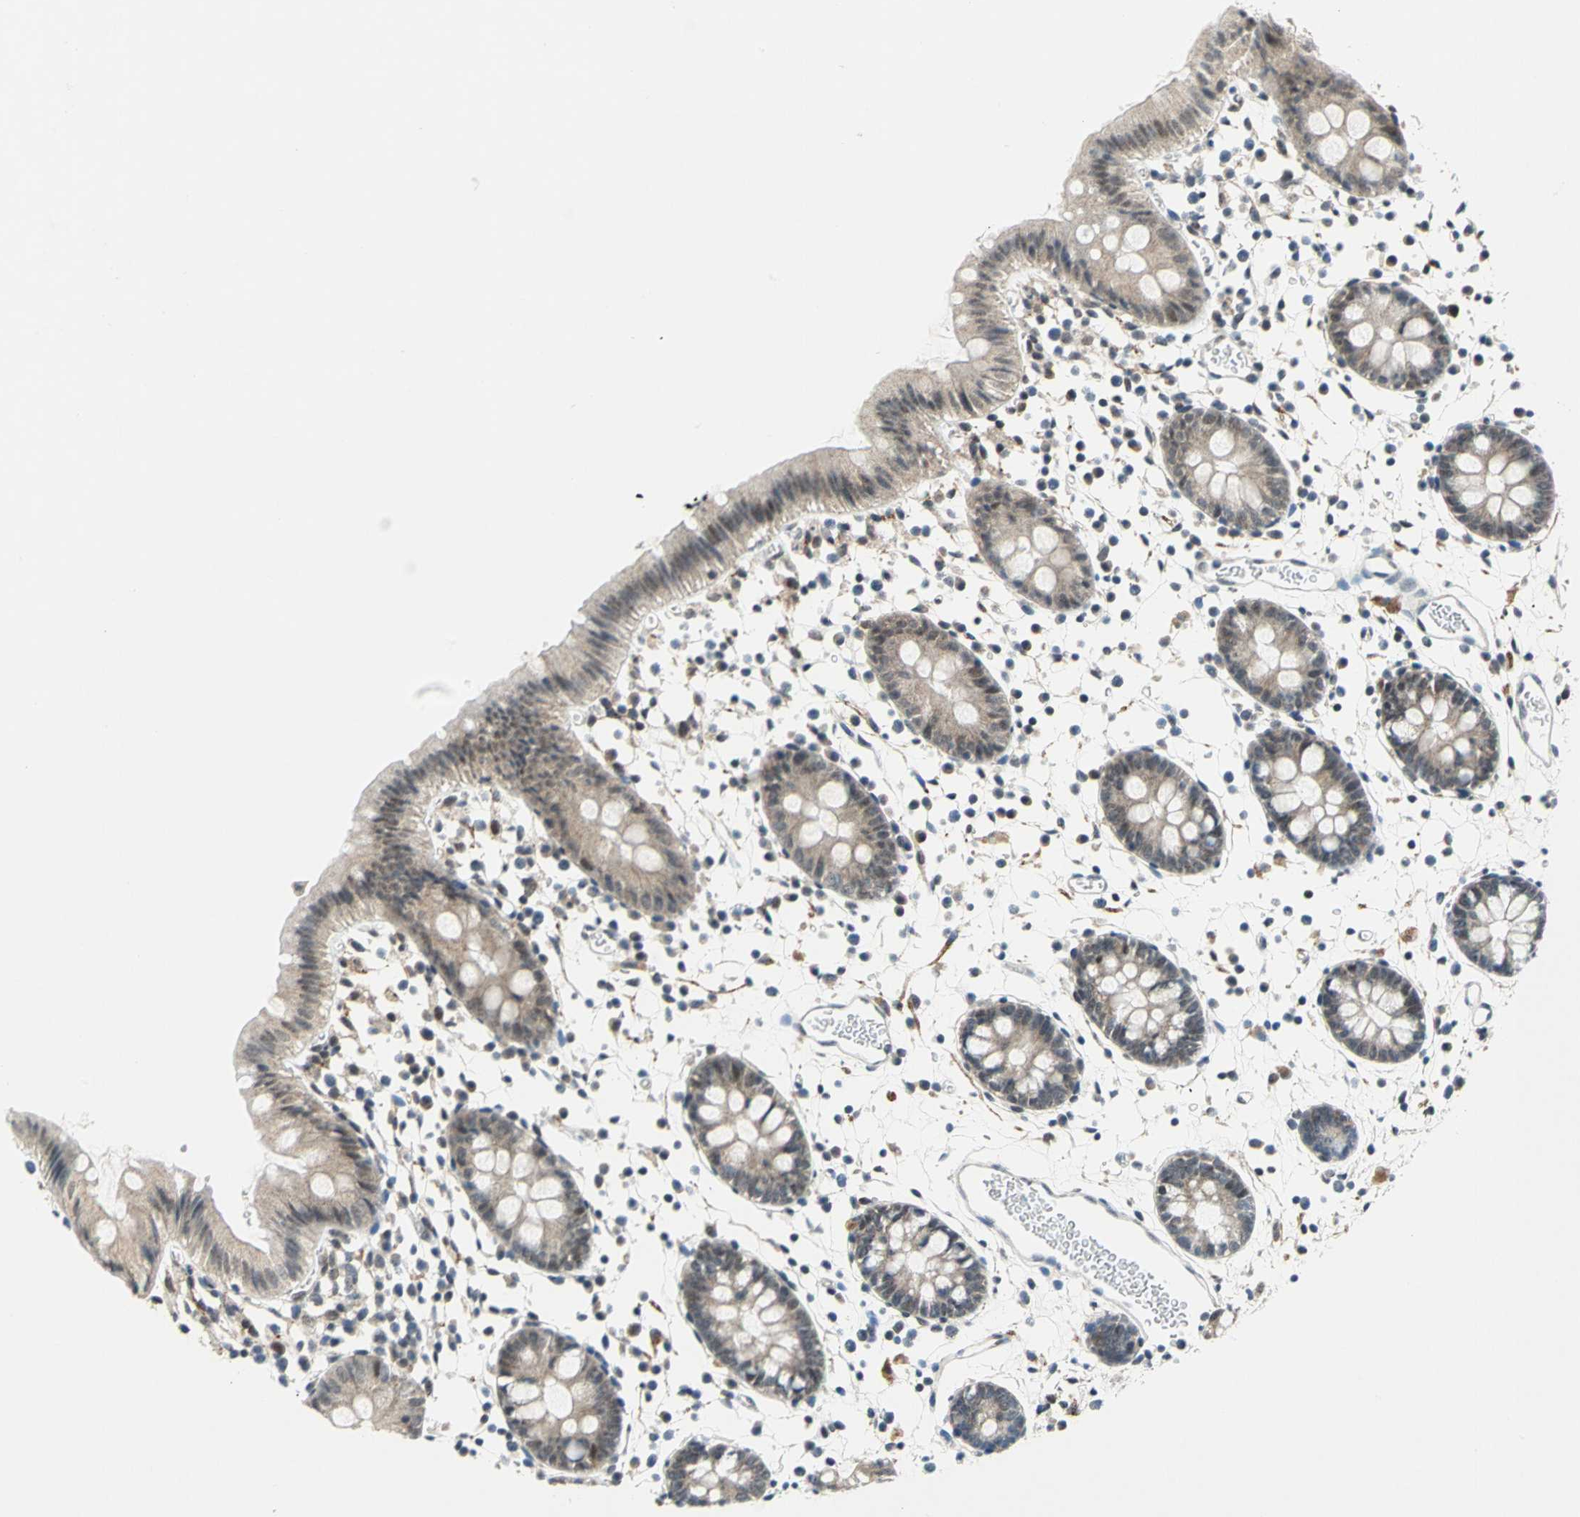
{"staining": {"intensity": "negative", "quantity": "none", "location": "none"}, "tissue": "colon", "cell_type": "Endothelial cells", "image_type": "normal", "snomed": [{"axis": "morphology", "description": "Normal tissue, NOS"}, {"axis": "topography", "description": "Colon"}], "caption": "An IHC image of normal colon is shown. There is no staining in endothelial cells of colon.", "gene": "PIN1", "patient": {"sex": "male", "age": 14}}